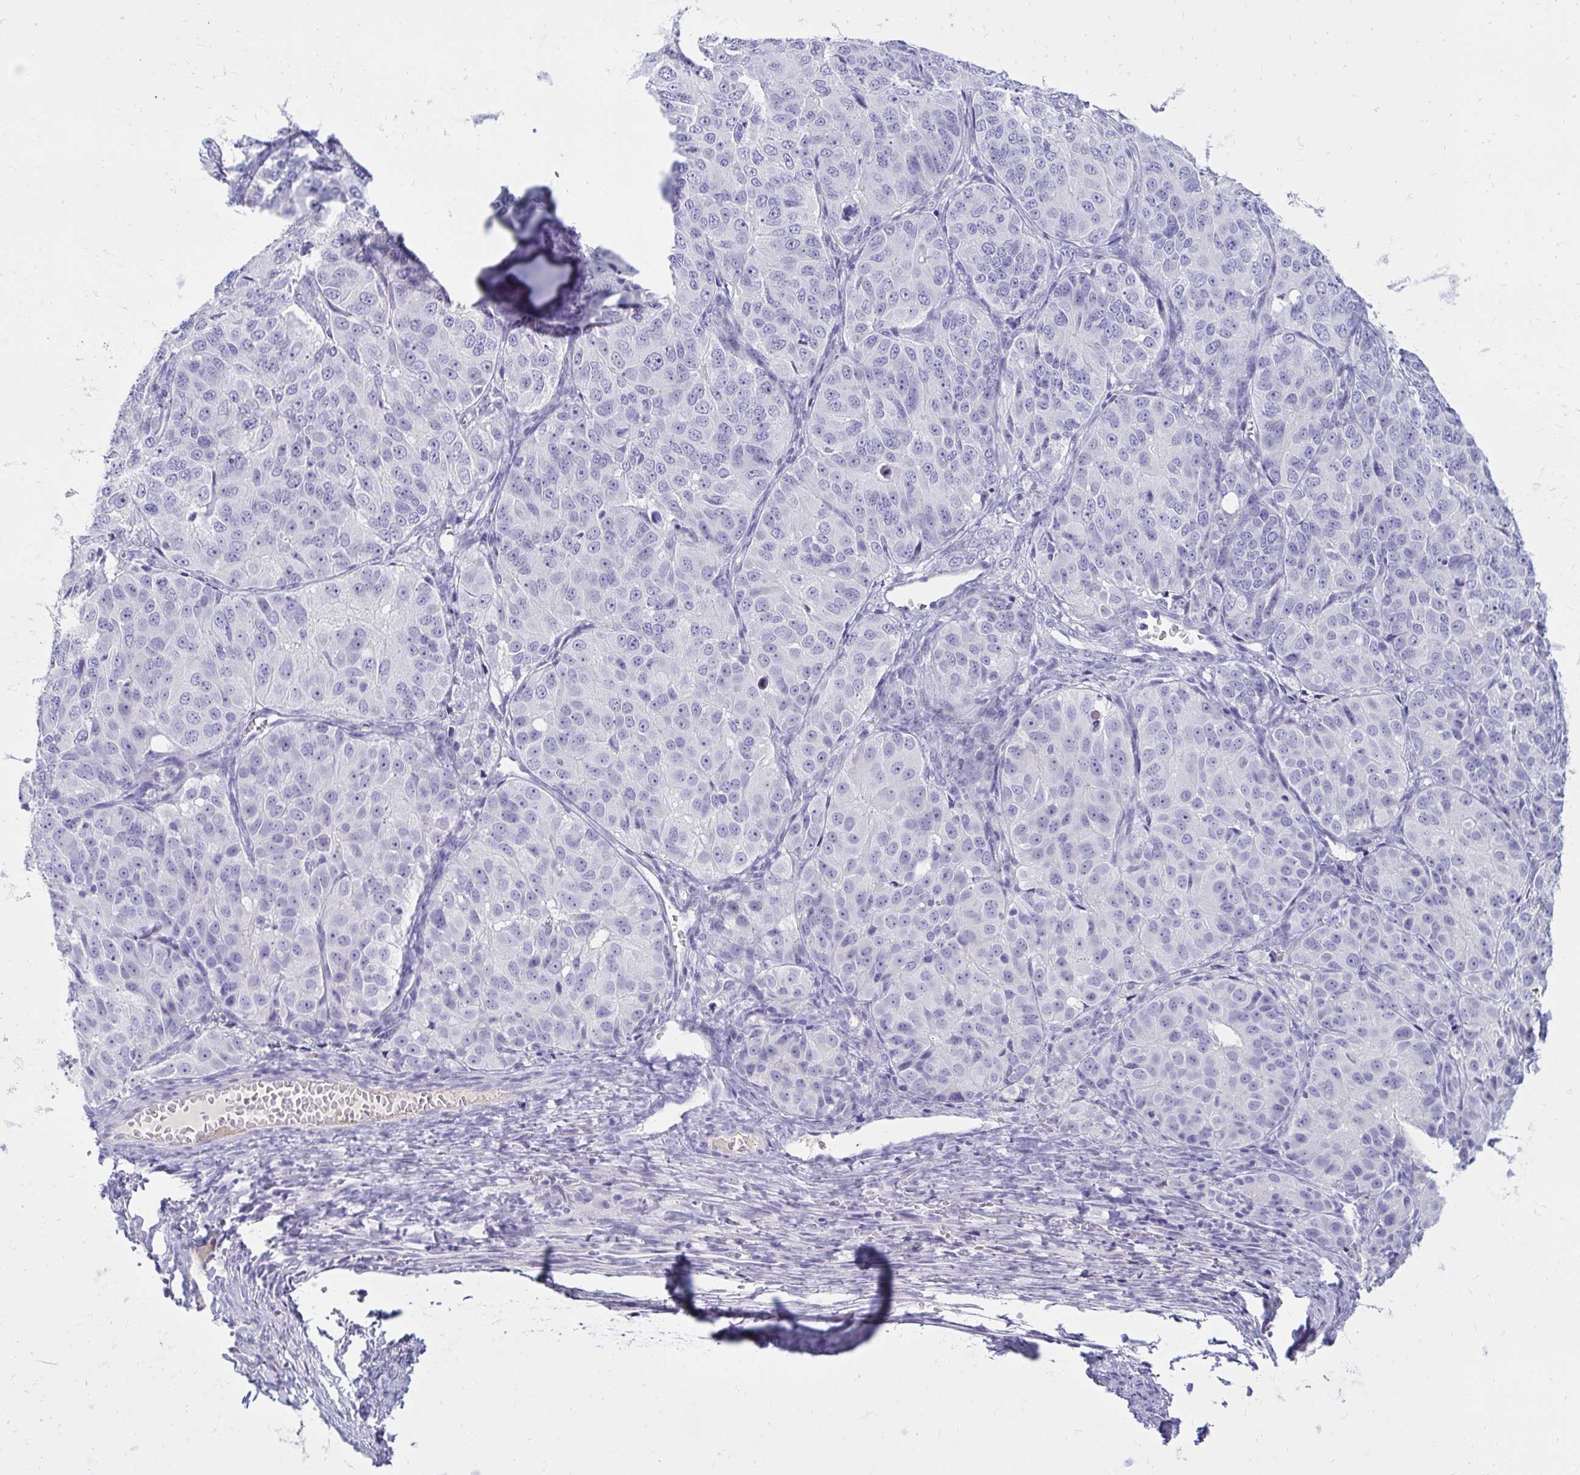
{"staining": {"intensity": "negative", "quantity": "none", "location": "none"}, "tissue": "ovarian cancer", "cell_type": "Tumor cells", "image_type": "cancer", "snomed": [{"axis": "morphology", "description": "Carcinoma, endometroid"}, {"axis": "topography", "description": "Ovary"}], "caption": "Tumor cells are negative for brown protein staining in ovarian cancer (endometroid carcinoma).", "gene": "NANOGNB", "patient": {"sex": "female", "age": 51}}